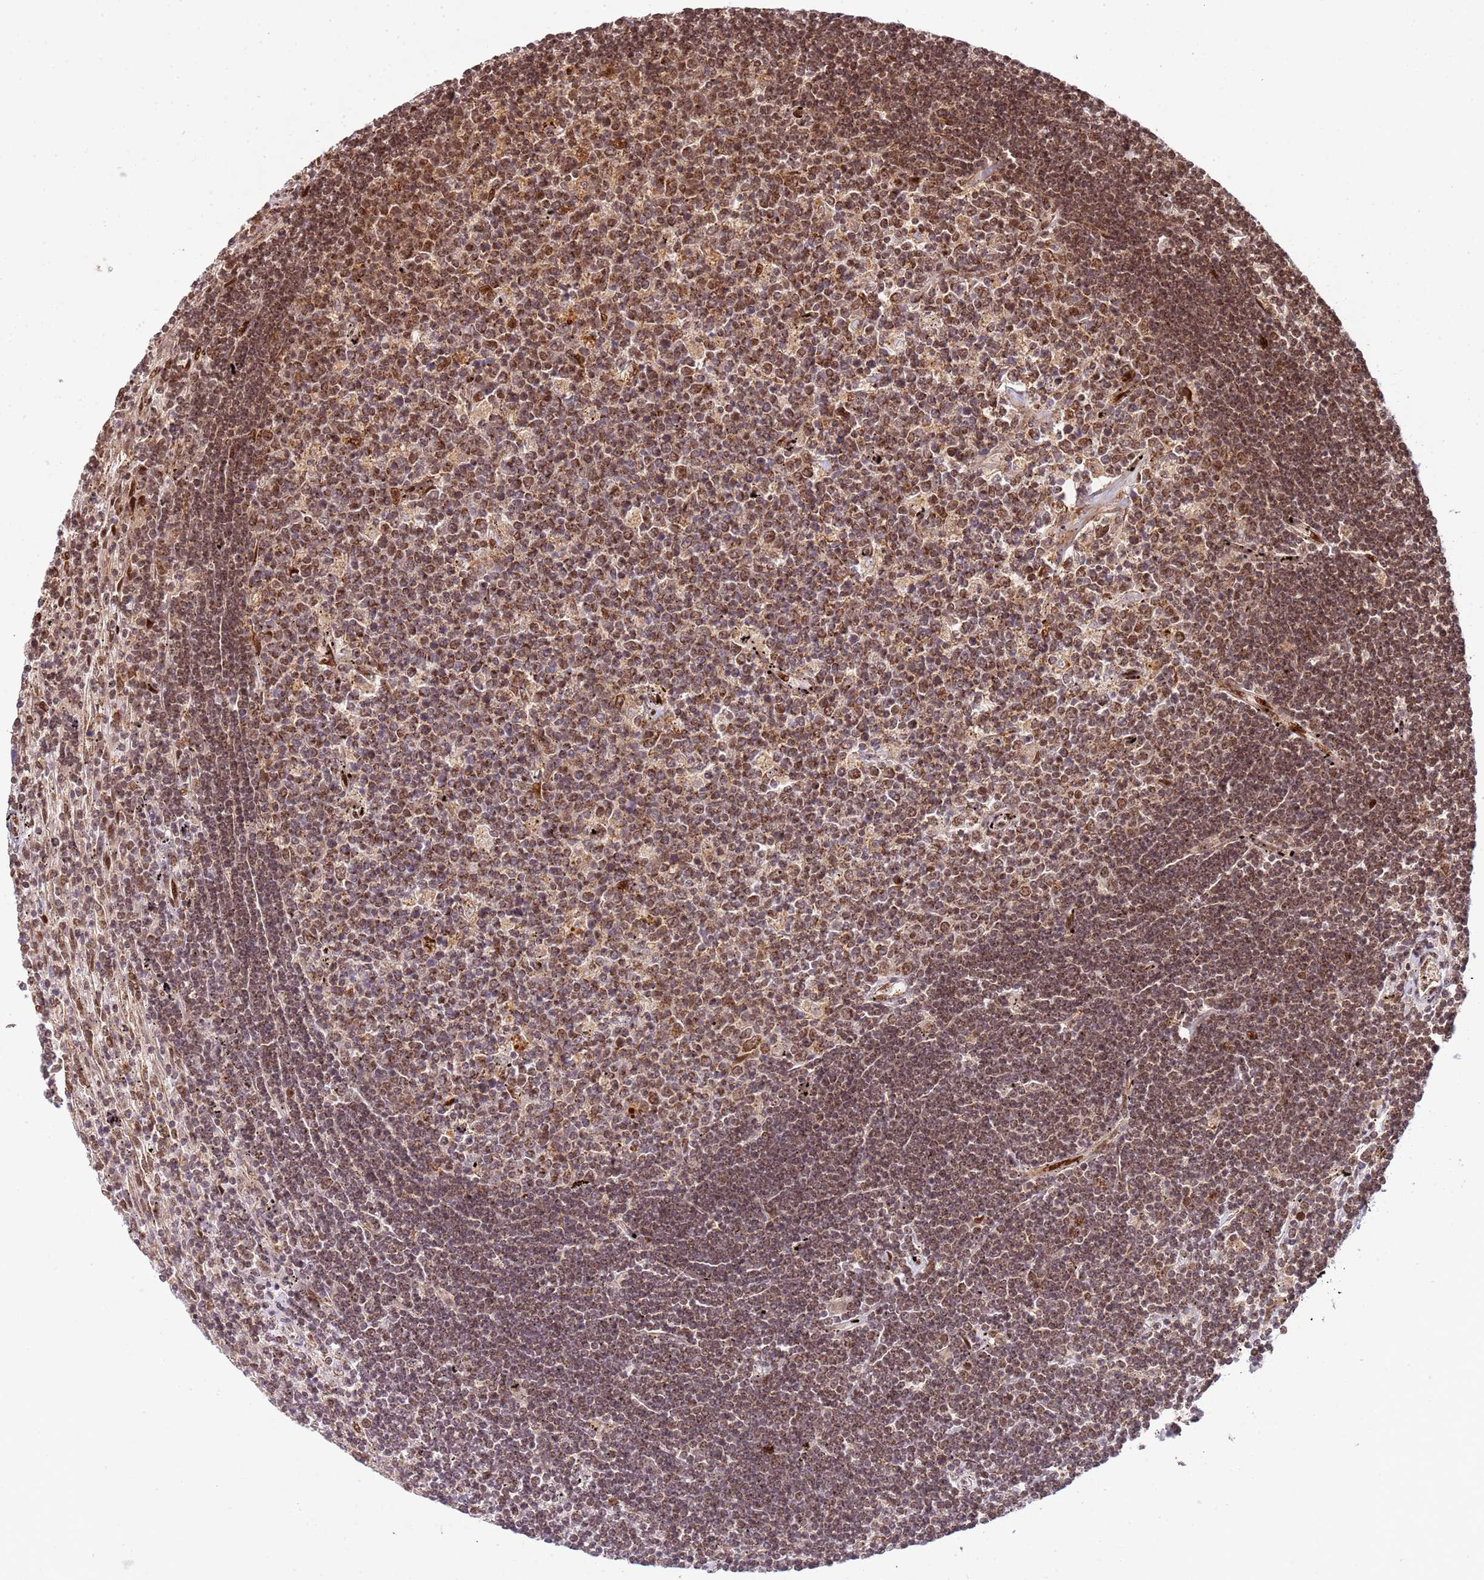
{"staining": {"intensity": "moderate", "quantity": ">75%", "location": "nuclear"}, "tissue": "lymphoma", "cell_type": "Tumor cells", "image_type": "cancer", "snomed": [{"axis": "morphology", "description": "Malignant lymphoma, non-Hodgkin's type, Low grade"}, {"axis": "topography", "description": "Spleen"}], "caption": "Immunohistochemistry (IHC) of malignant lymphoma, non-Hodgkin's type (low-grade) shows medium levels of moderate nuclear staining in approximately >75% of tumor cells.", "gene": "PEX14", "patient": {"sex": "male", "age": 76}}